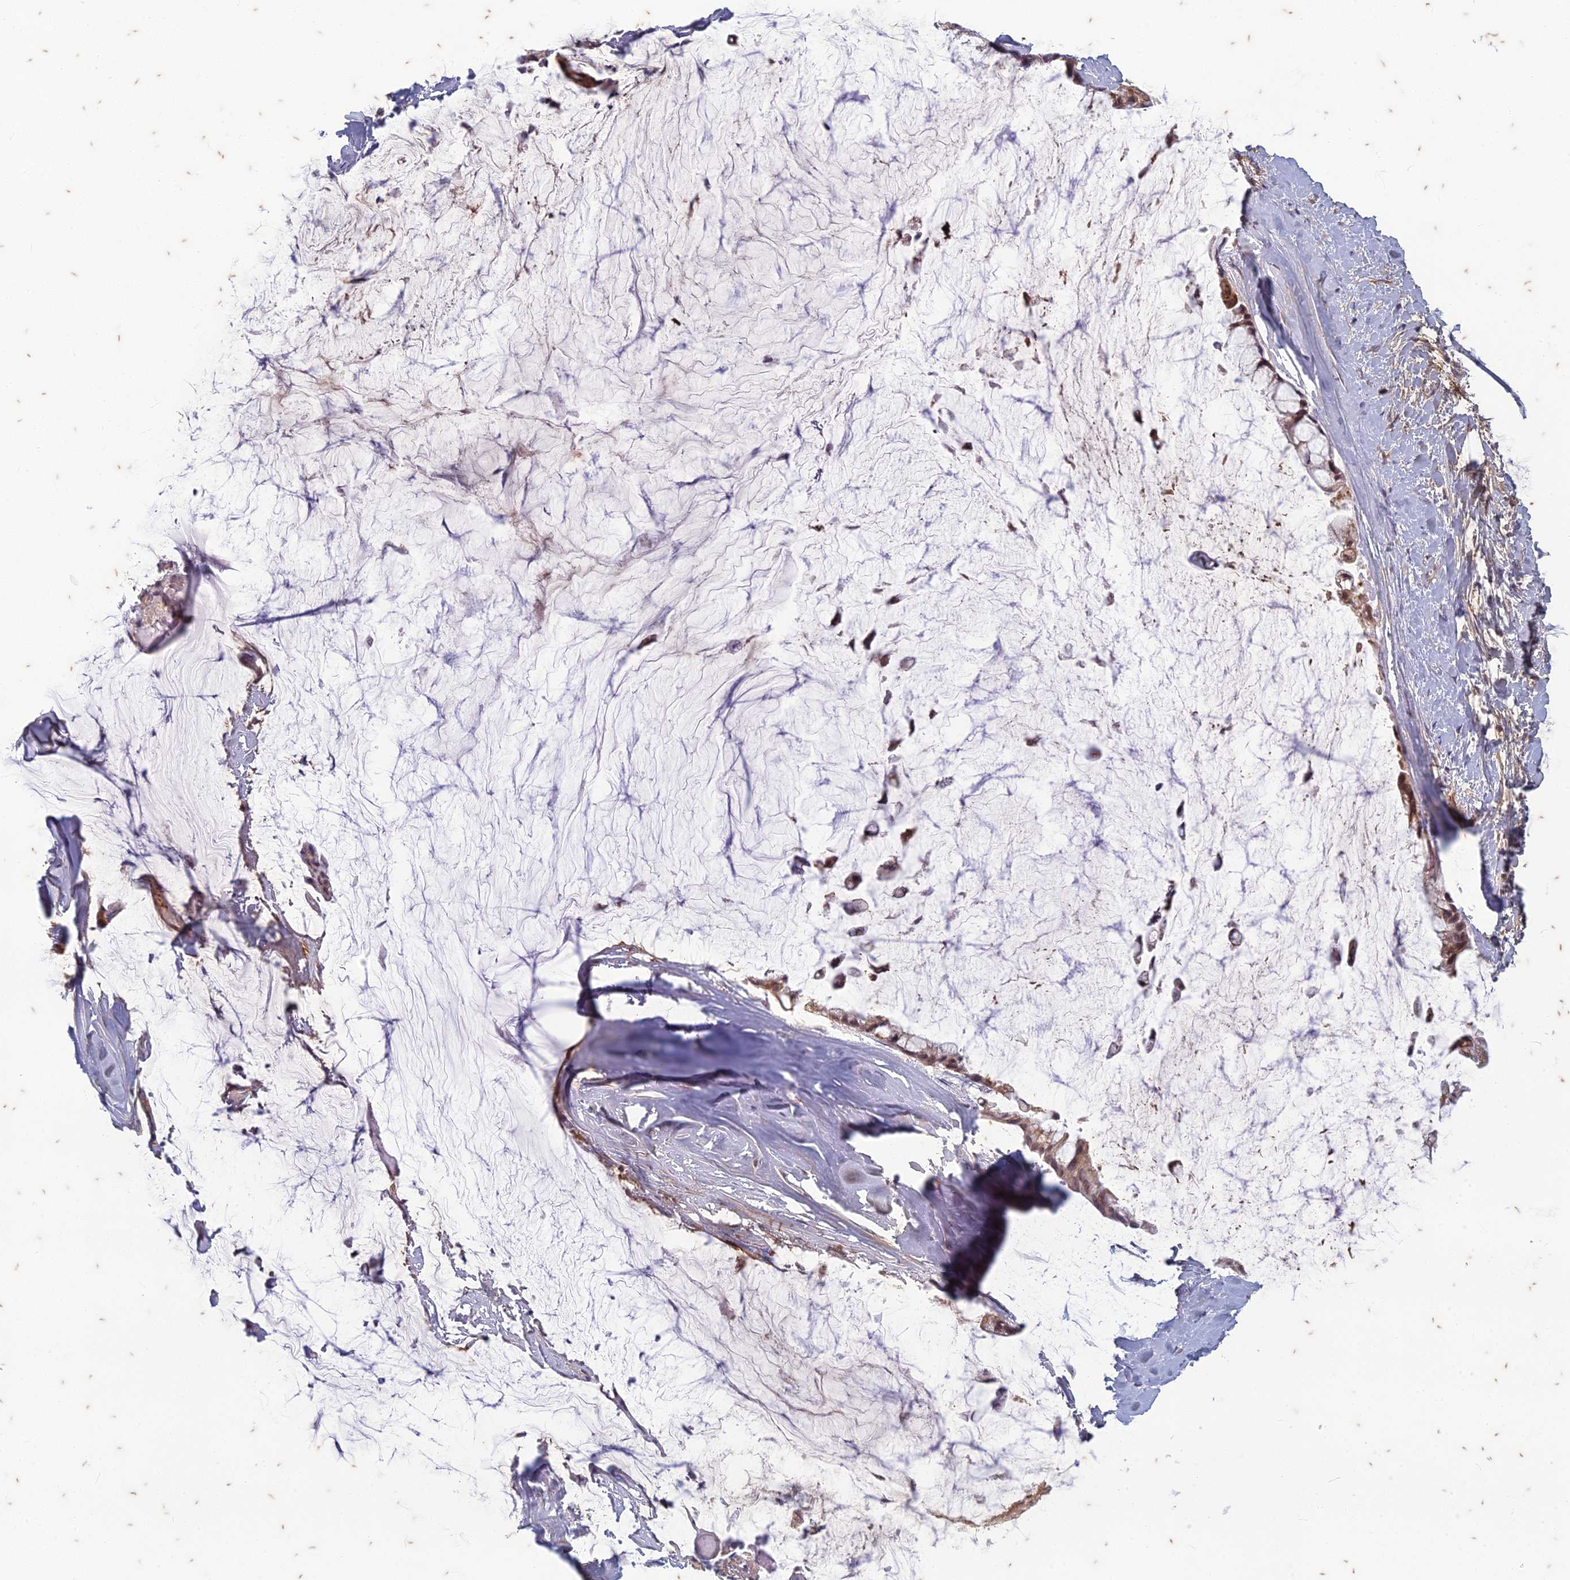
{"staining": {"intensity": "moderate", "quantity": ">75%", "location": "cytoplasmic/membranous,nuclear"}, "tissue": "ovarian cancer", "cell_type": "Tumor cells", "image_type": "cancer", "snomed": [{"axis": "morphology", "description": "Cystadenocarcinoma, mucinous, NOS"}, {"axis": "topography", "description": "Ovary"}], "caption": "Immunohistochemical staining of human ovarian cancer (mucinous cystadenocarcinoma) displays moderate cytoplasmic/membranous and nuclear protein expression in approximately >75% of tumor cells.", "gene": "PABPN1L", "patient": {"sex": "female", "age": 39}}